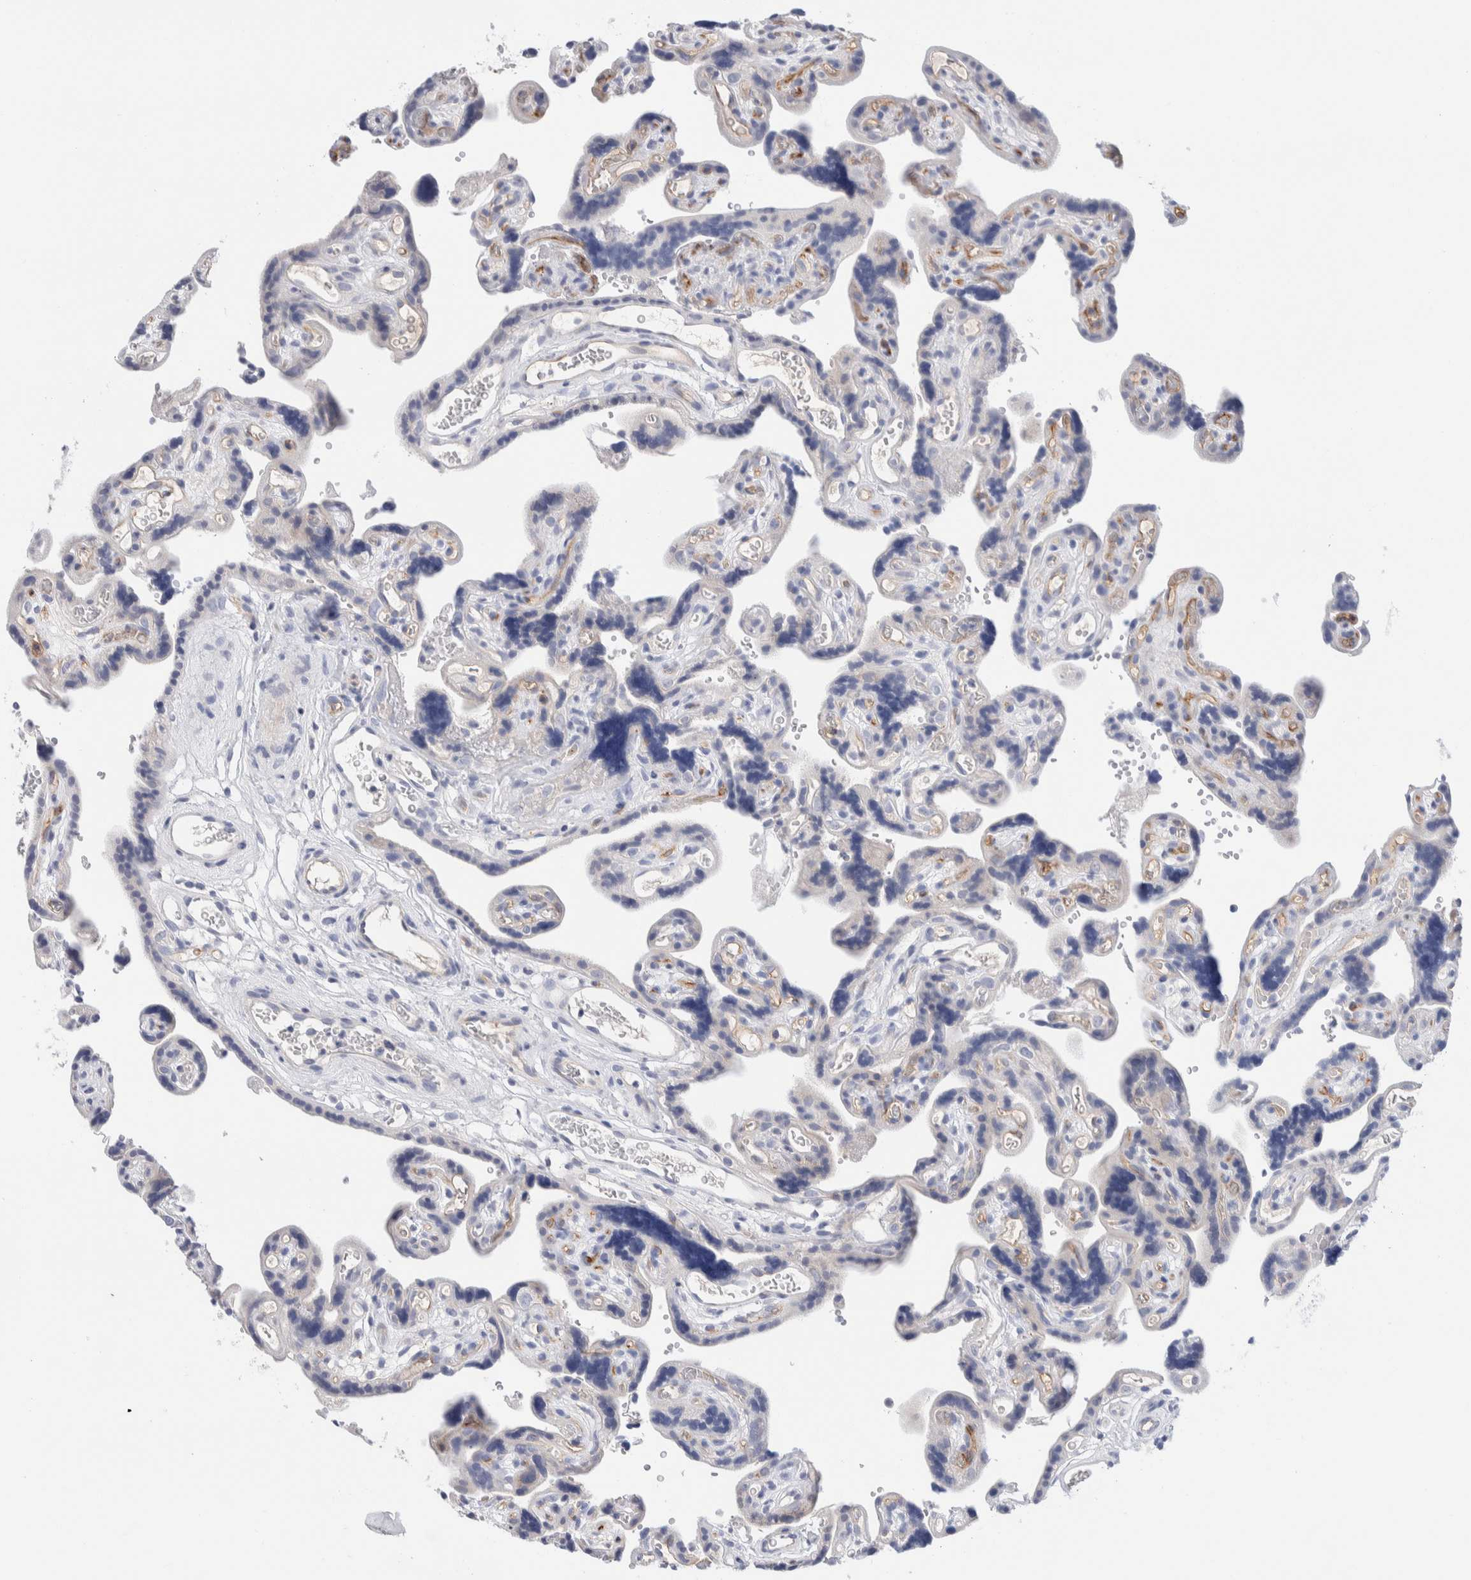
{"staining": {"intensity": "negative", "quantity": "none", "location": "none"}, "tissue": "placenta", "cell_type": "Trophoblastic cells", "image_type": "normal", "snomed": [{"axis": "morphology", "description": "Normal tissue, NOS"}, {"axis": "topography", "description": "Placenta"}], "caption": "This is an IHC micrograph of benign human placenta. There is no positivity in trophoblastic cells.", "gene": "METRNL", "patient": {"sex": "female", "age": 30}}